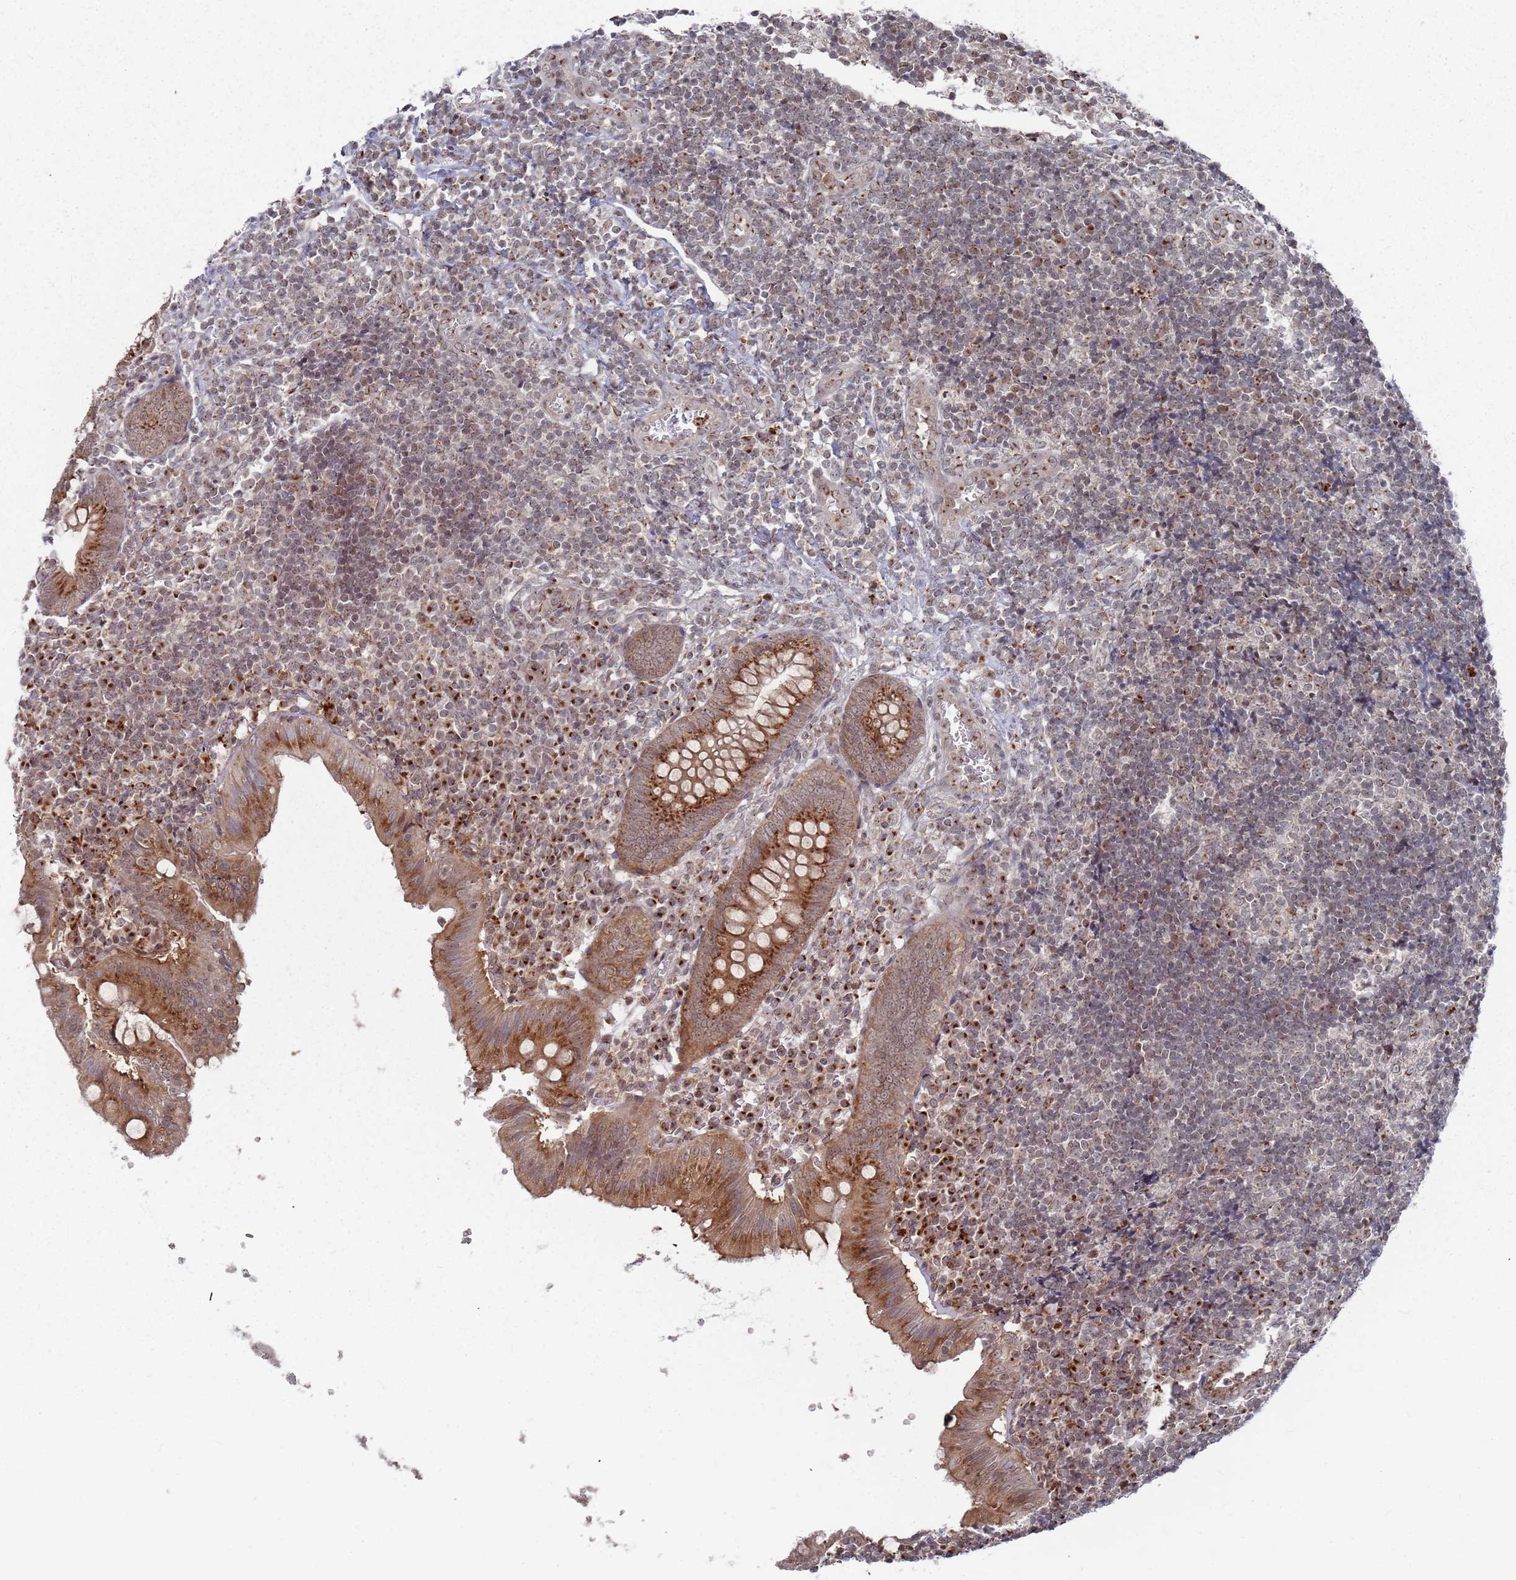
{"staining": {"intensity": "strong", "quantity": ">75%", "location": "cytoplasmic/membranous"}, "tissue": "appendix", "cell_type": "Glandular cells", "image_type": "normal", "snomed": [{"axis": "morphology", "description": "Normal tissue, NOS"}, {"axis": "topography", "description": "Appendix"}], "caption": "Protein expression analysis of benign appendix exhibits strong cytoplasmic/membranous expression in about >75% of glandular cells.", "gene": "FMO4", "patient": {"sex": "male", "age": 8}}